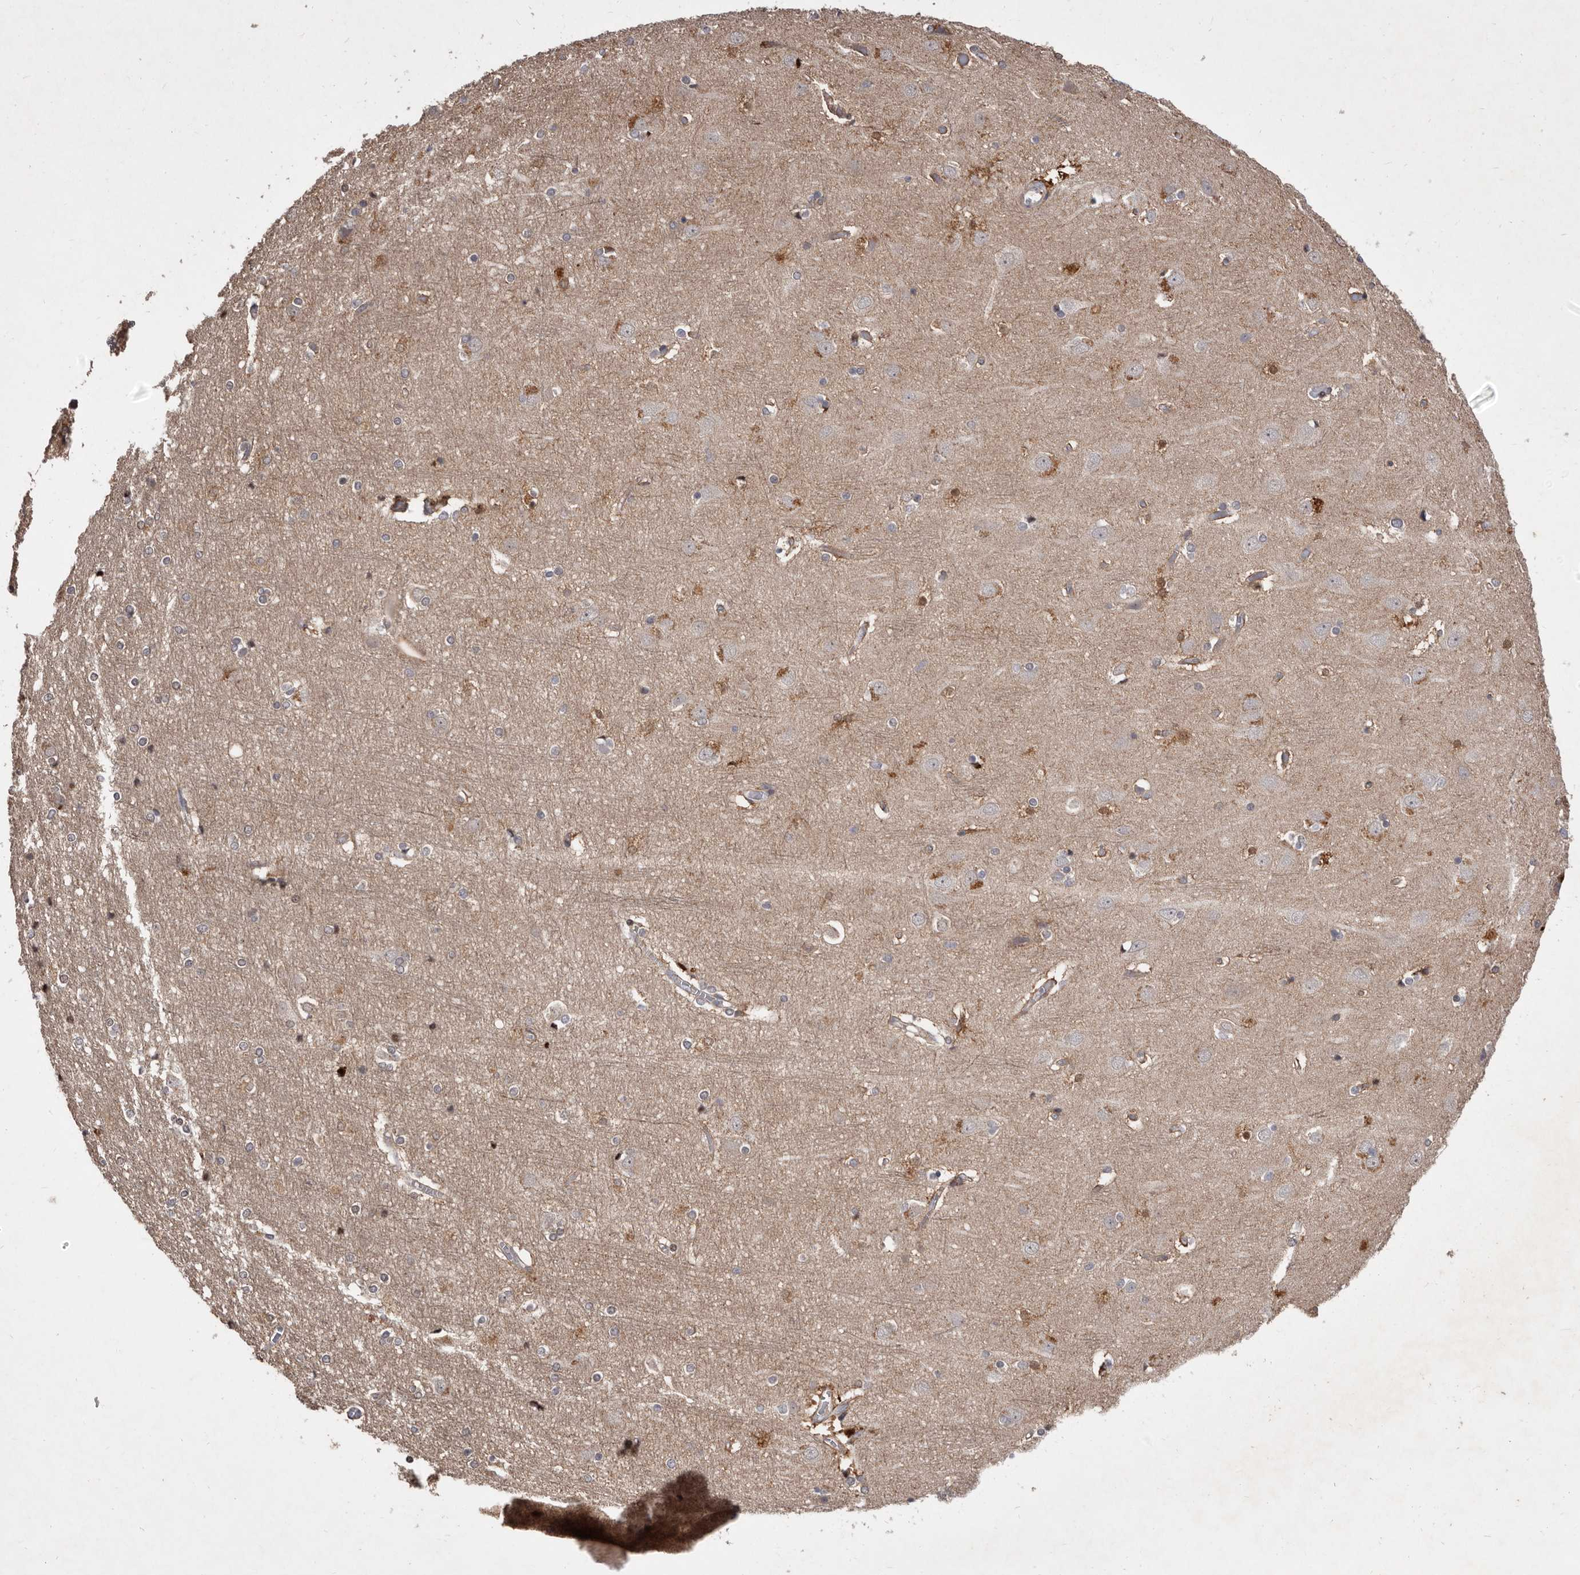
{"staining": {"intensity": "moderate", "quantity": "<25%", "location": "cytoplasmic/membranous"}, "tissue": "cerebral cortex", "cell_type": "Endothelial cells", "image_type": "normal", "snomed": [{"axis": "morphology", "description": "Normal tissue, NOS"}, {"axis": "topography", "description": "Cerebral cortex"}], "caption": "DAB (3,3'-diaminobenzidine) immunohistochemical staining of normal human cerebral cortex shows moderate cytoplasmic/membranous protein positivity in about <25% of endothelial cells.", "gene": "FLAD1", "patient": {"sex": "male", "age": 54}}